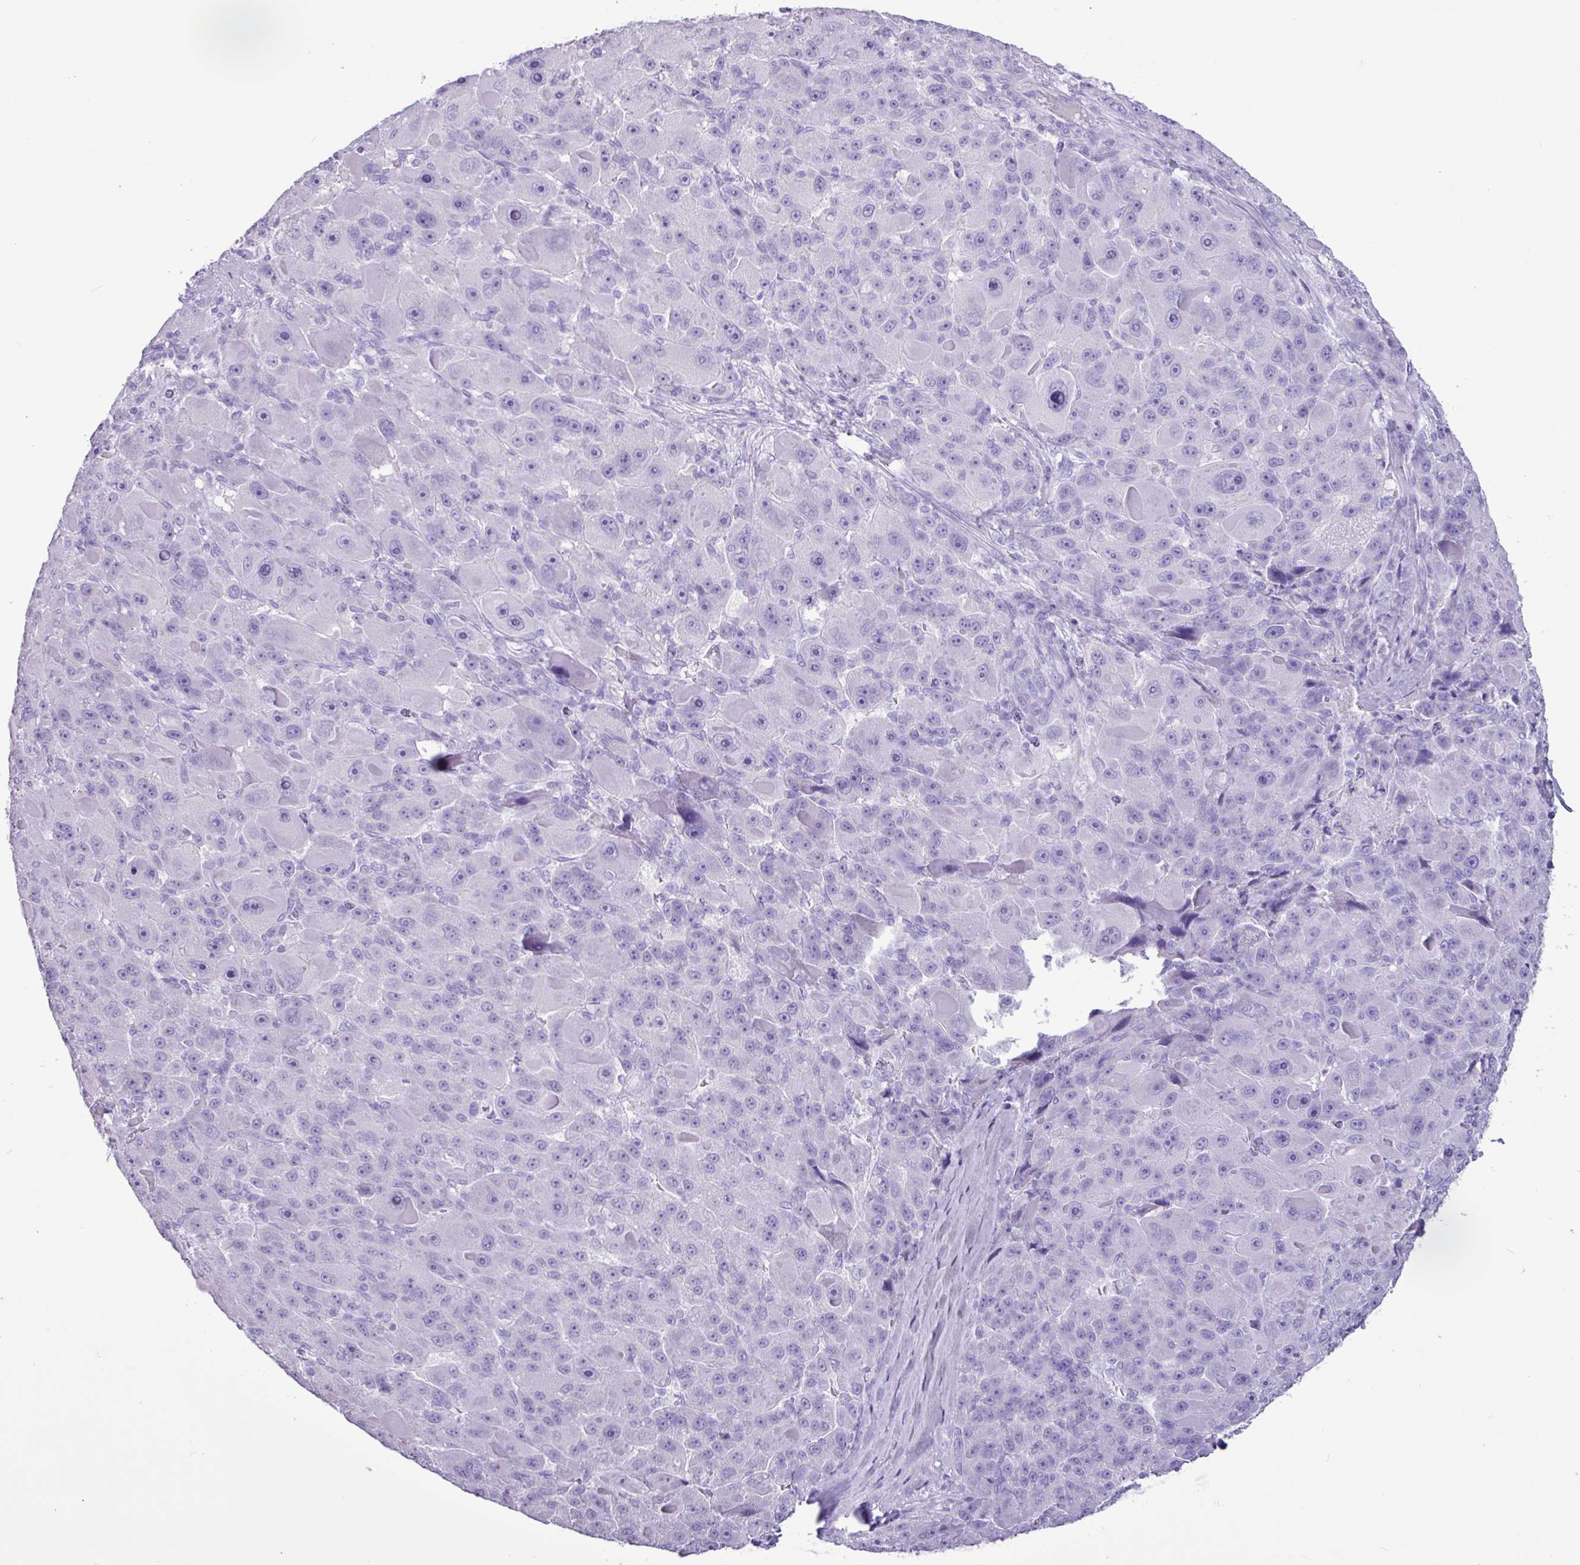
{"staining": {"intensity": "negative", "quantity": "none", "location": "none"}, "tissue": "liver cancer", "cell_type": "Tumor cells", "image_type": "cancer", "snomed": [{"axis": "morphology", "description": "Carcinoma, Hepatocellular, NOS"}, {"axis": "topography", "description": "Liver"}], "caption": "High magnification brightfield microscopy of liver cancer (hepatocellular carcinoma) stained with DAB (brown) and counterstained with hematoxylin (blue): tumor cells show no significant staining.", "gene": "CKMT2", "patient": {"sex": "male", "age": 76}}